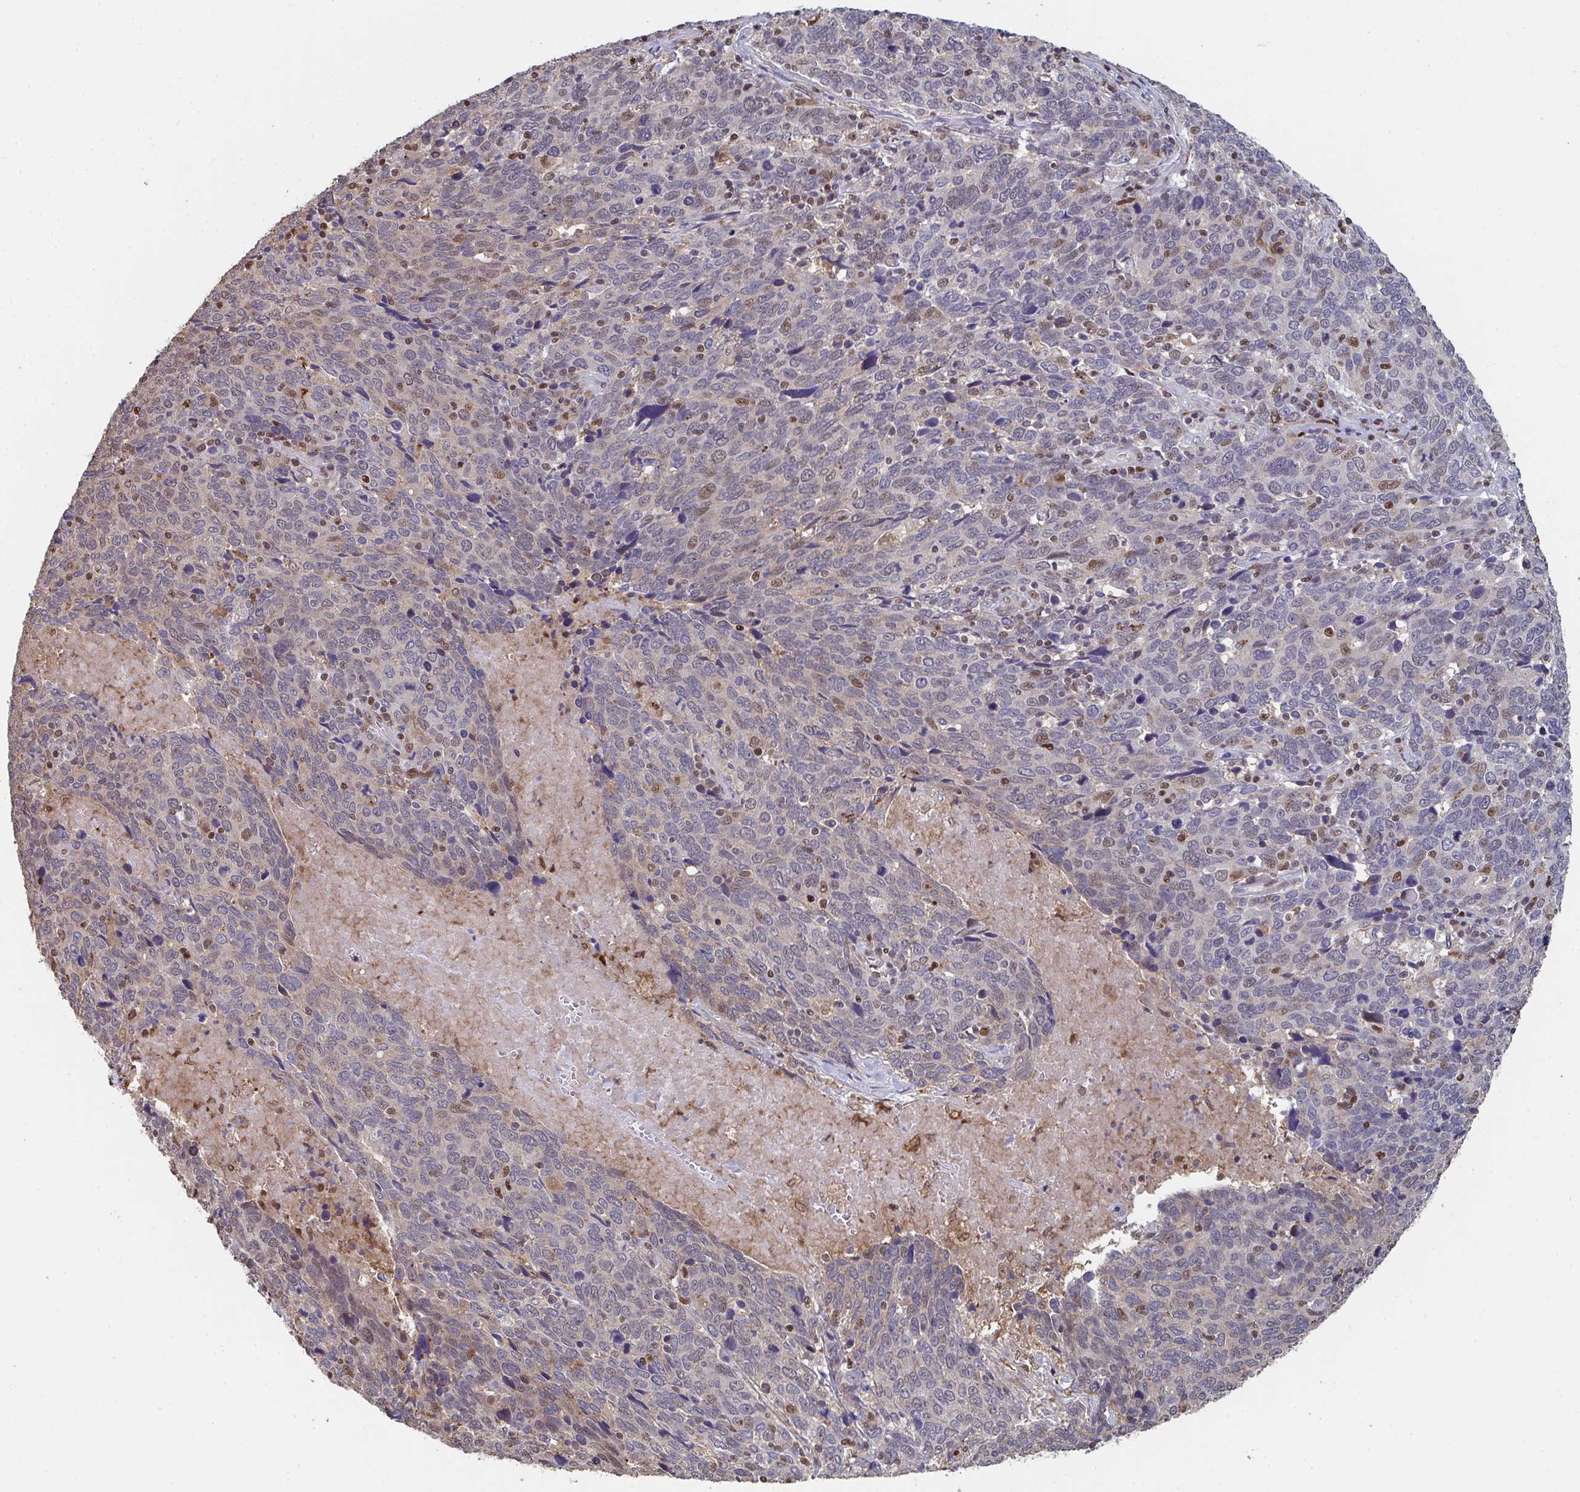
{"staining": {"intensity": "weak", "quantity": "<25%", "location": "nuclear"}, "tissue": "cervical cancer", "cell_type": "Tumor cells", "image_type": "cancer", "snomed": [{"axis": "morphology", "description": "Squamous cell carcinoma, NOS"}, {"axis": "topography", "description": "Cervix"}], "caption": "Immunohistochemistry photomicrograph of neoplastic tissue: human cervical cancer stained with DAB shows no significant protein expression in tumor cells. (DAB immunohistochemistry visualized using brightfield microscopy, high magnification).", "gene": "ACD", "patient": {"sex": "female", "age": 41}}